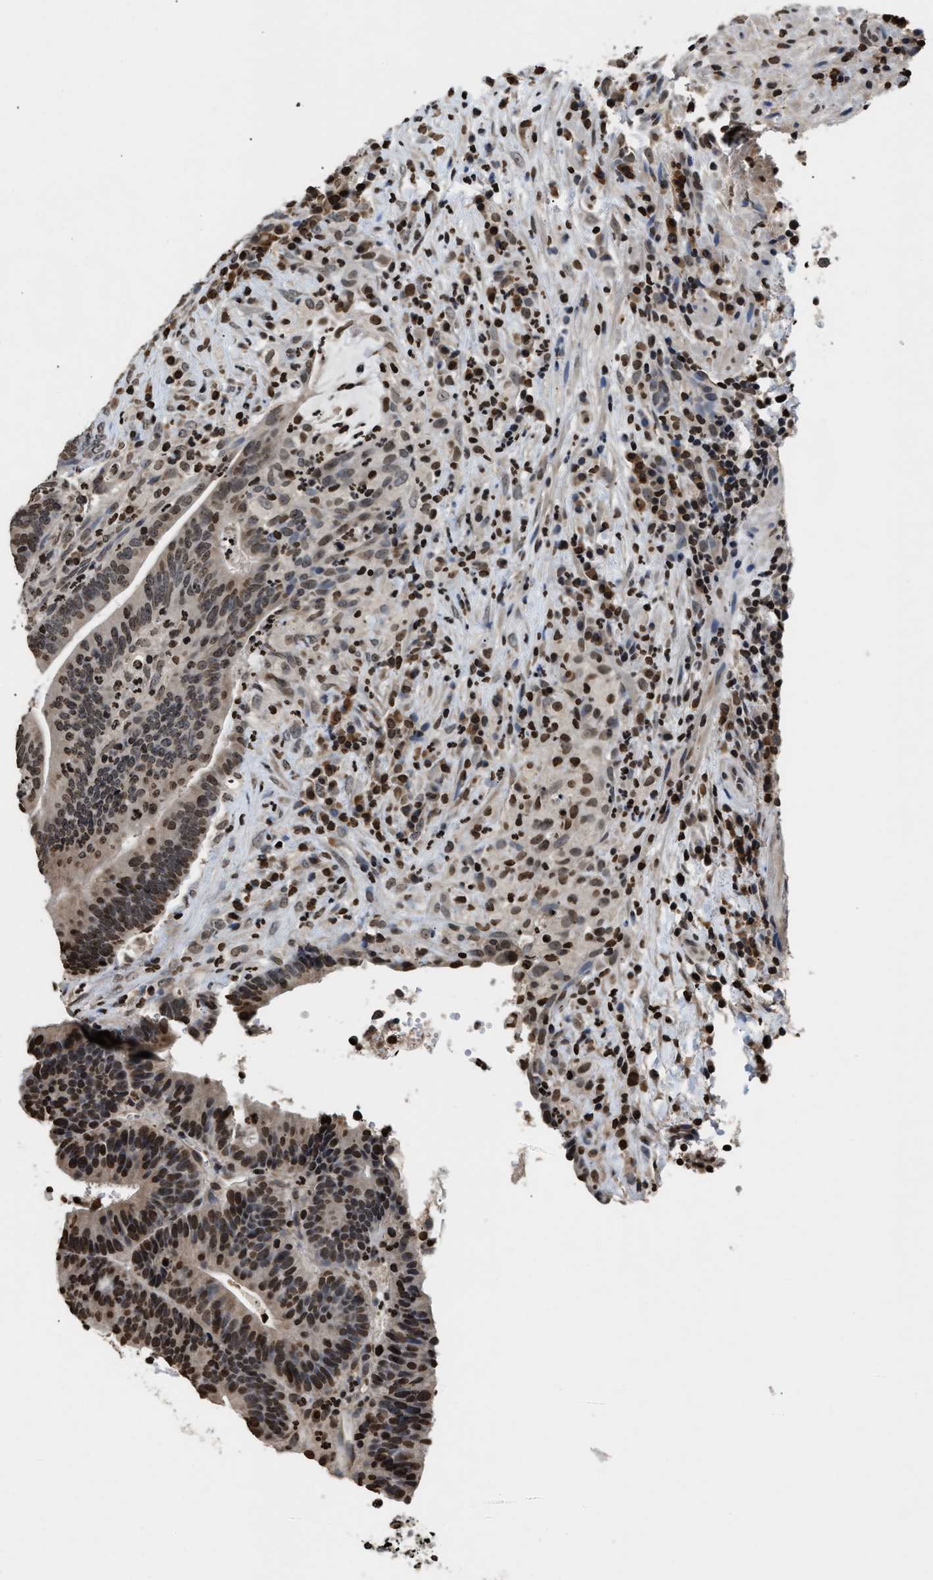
{"staining": {"intensity": "strong", "quantity": ">75%", "location": "nuclear"}, "tissue": "colorectal cancer", "cell_type": "Tumor cells", "image_type": "cancer", "snomed": [{"axis": "morphology", "description": "Adenocarcinoma, NOS"}, {"axis": "topography", "description": "Colon"}], "caption": "Brown immunohistochemical staining in human colorectal cancer exhibits strong nuclear expression in approximately >75% of tumor cells.", "gene": "DNASE1L3", "patient": {"sex": "female", "age": 66}}